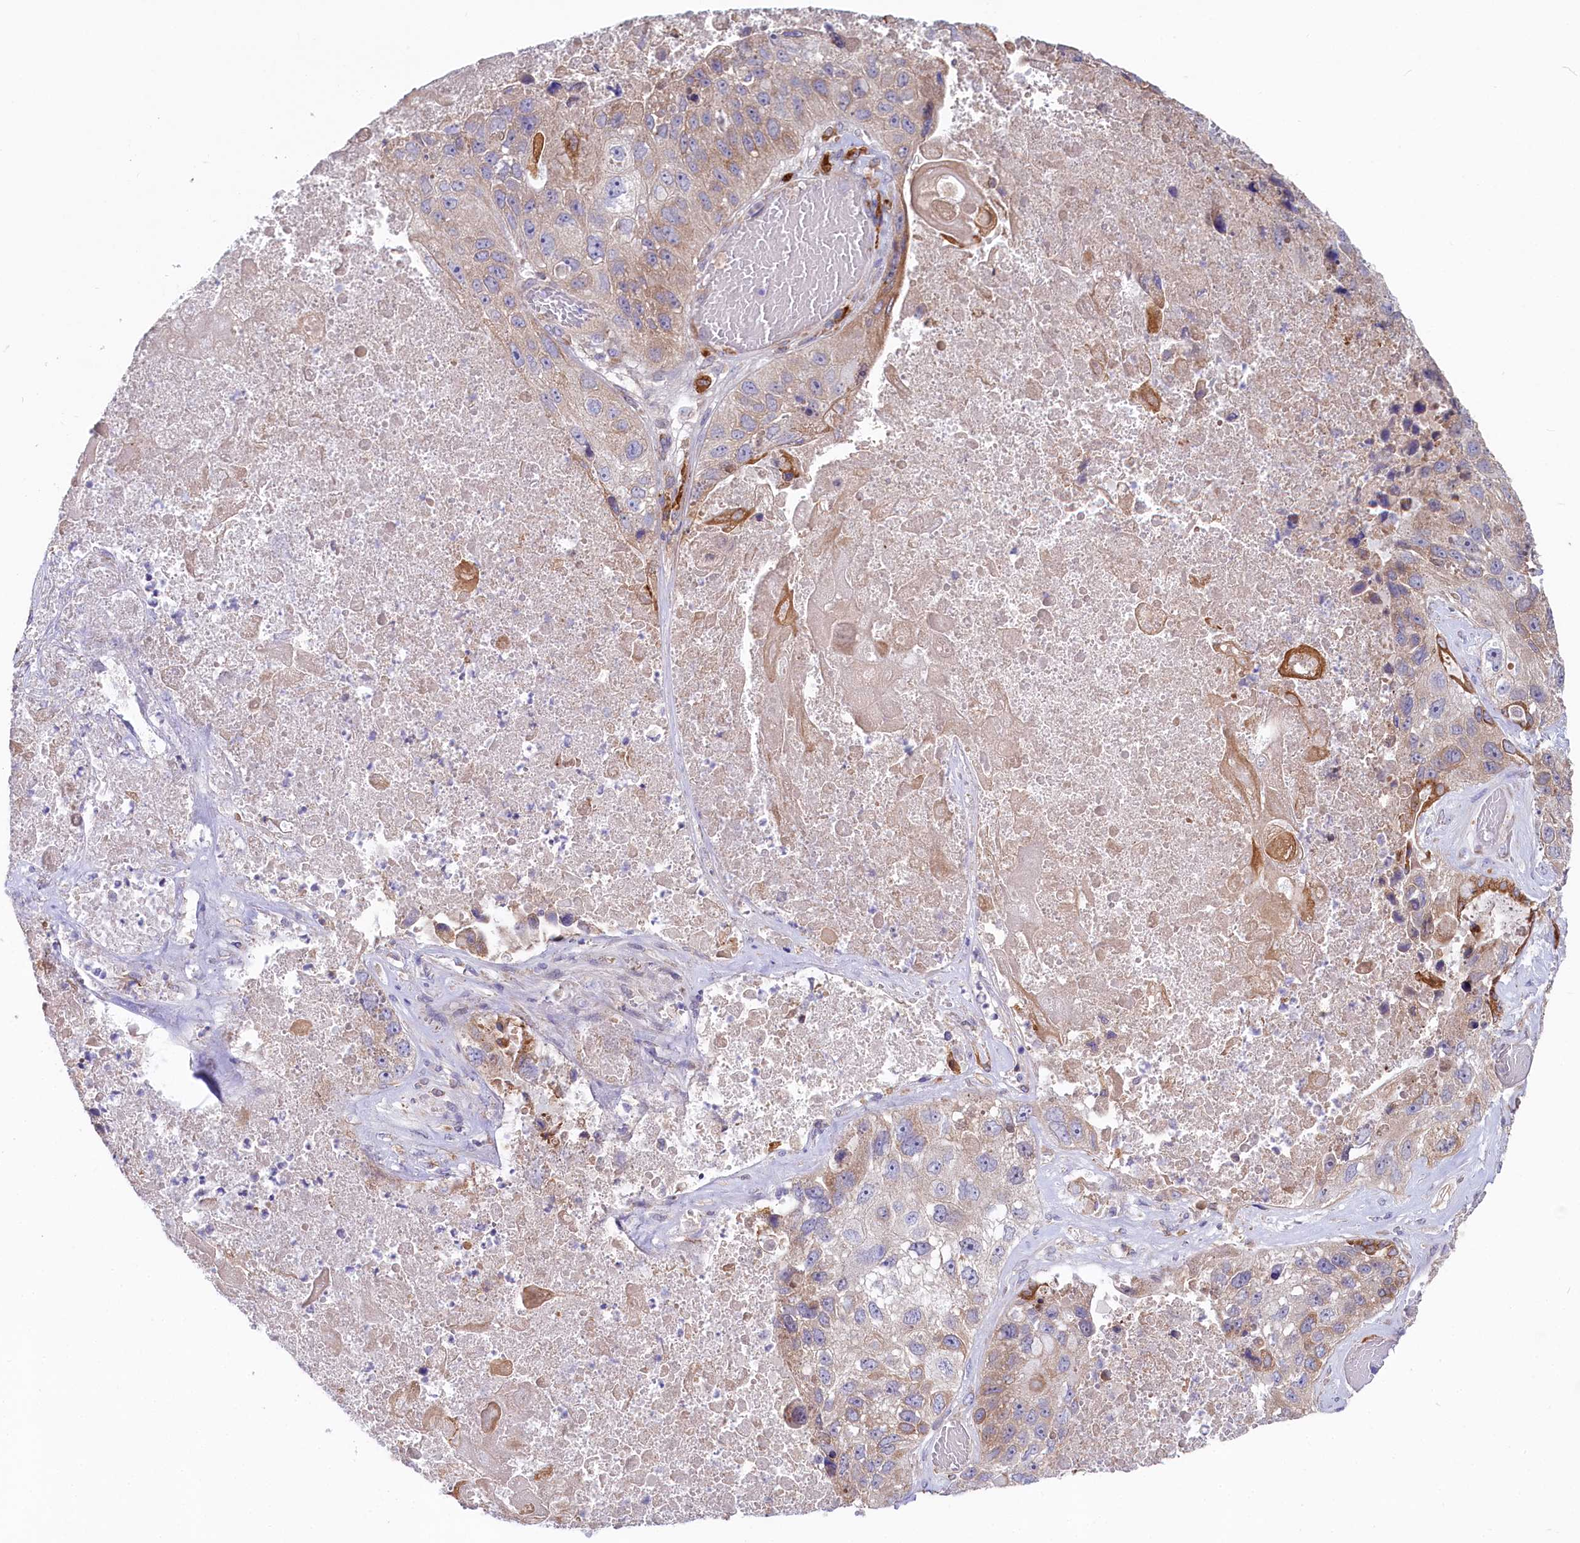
{"staining": {"intensity": "weak", "quantity": "25%-75%", "location": "cytoplasmic/membranous"}, "tissue": "lung cancer", "cell_type": "Tumor cells", "image_type": "cancer", "snomed": [{"axis": "morphology", "description": "Squamous cell carcinoma, NOS"}, {"axis": "topography", "description": "Lung"}], "caption": "This image shows immunohistochemistry staining of squamous cell carcinoma (lung), with low weak cytoplasmic/membranous positivity in approximately 25%-75% of tumor cells.", "gene": "CHID1", "patient": {"sex": "male", "age": 61}}